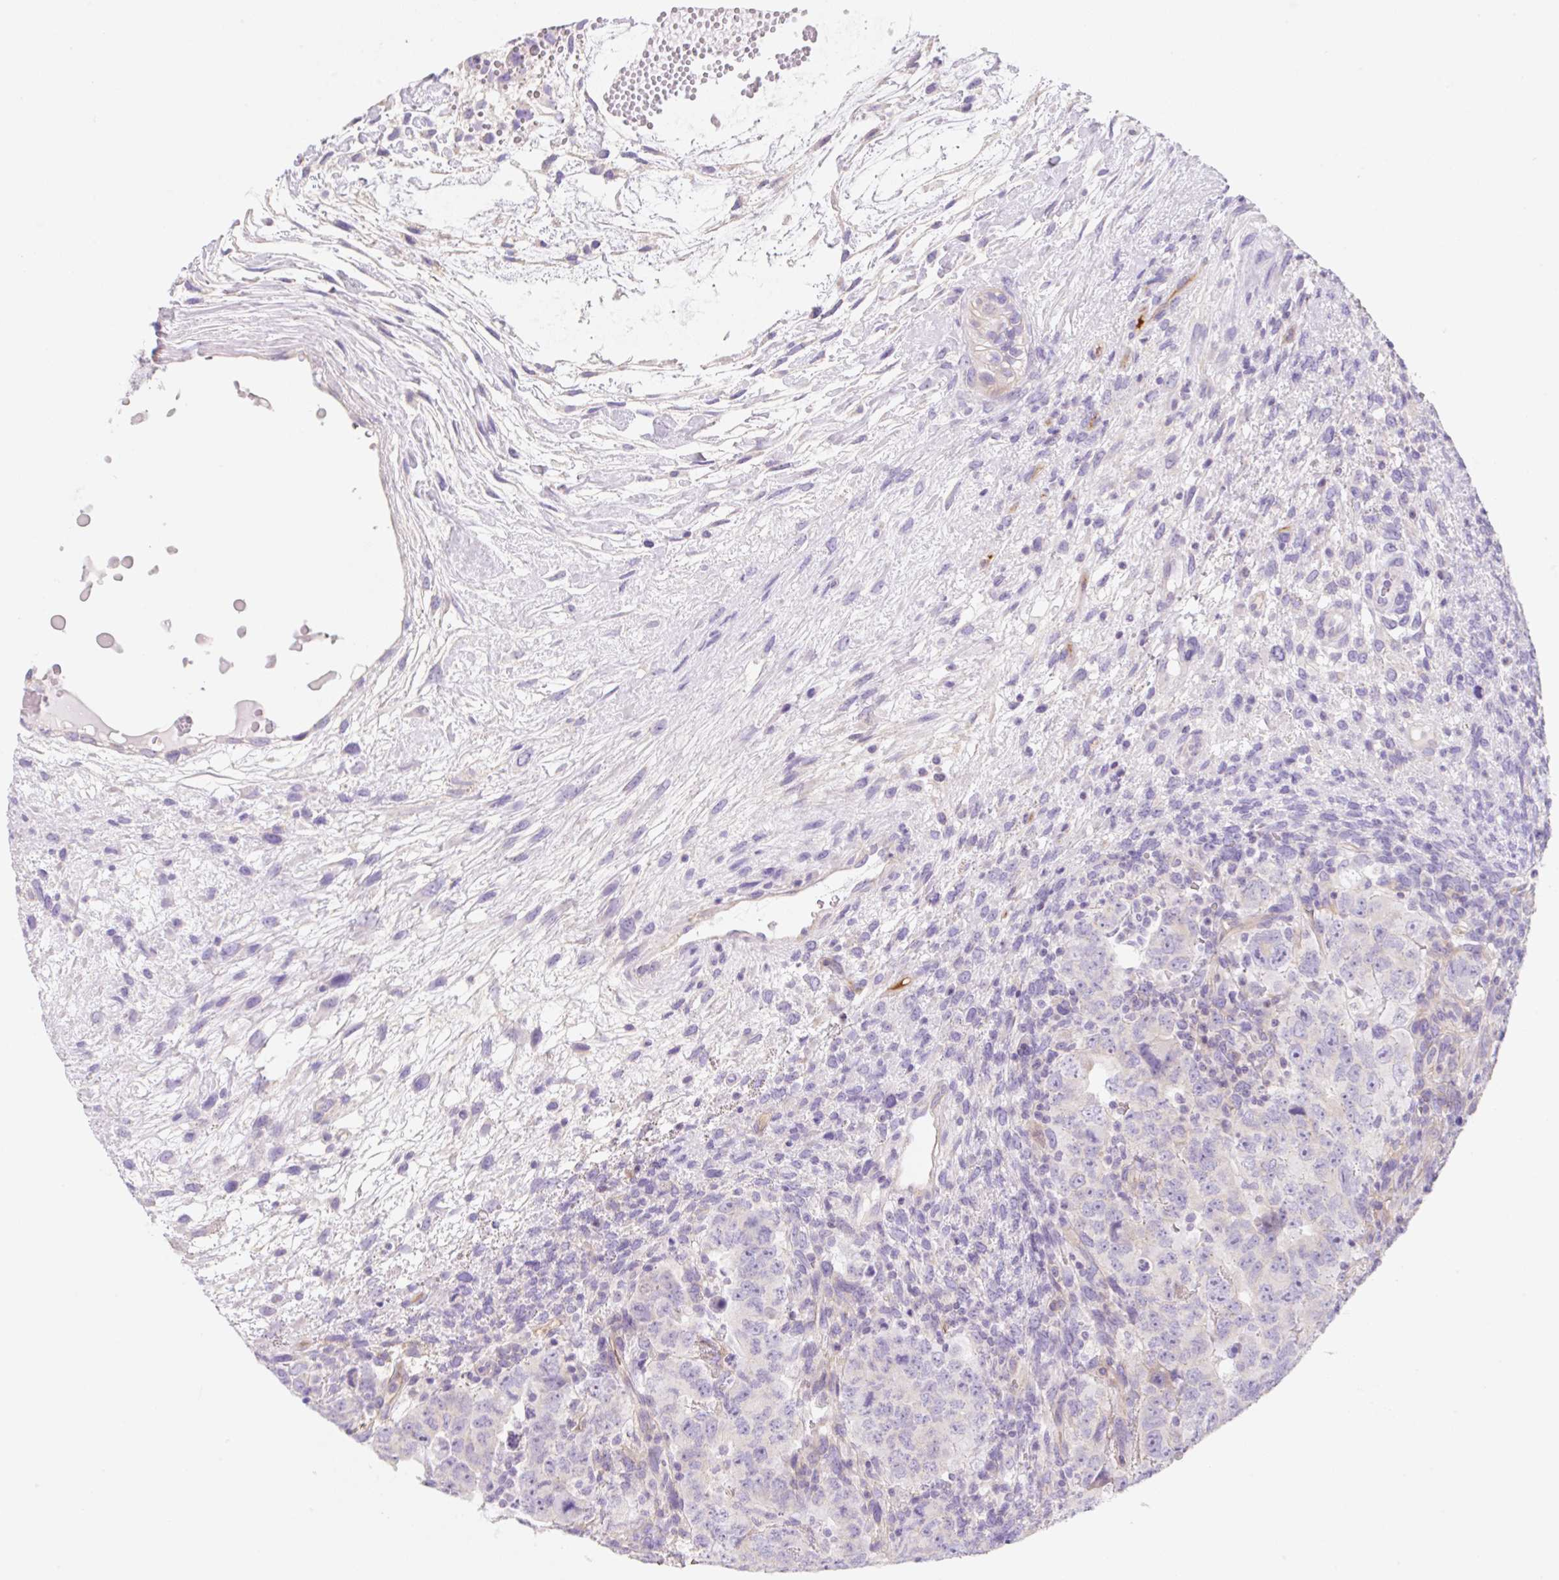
{"staining": {"intensity": "negative", "quantity": "none", "location": "none"}, "tissue": "testis cancer", "cell_type": "Tumor cells", "image_type": "cancer", "snomed": [{"axis": "morphology", "description": "Carcinoma, Embryonal, NOS"}, {"axis": "topography", "description": "Testis"}], "caption": "Immunohistochemistry (IHC) of embryonal carcinoma (testis) reveals no staining in tumor cells.", "gene": "LYVE1", "patient": {"sex": "male", "age": 24}}